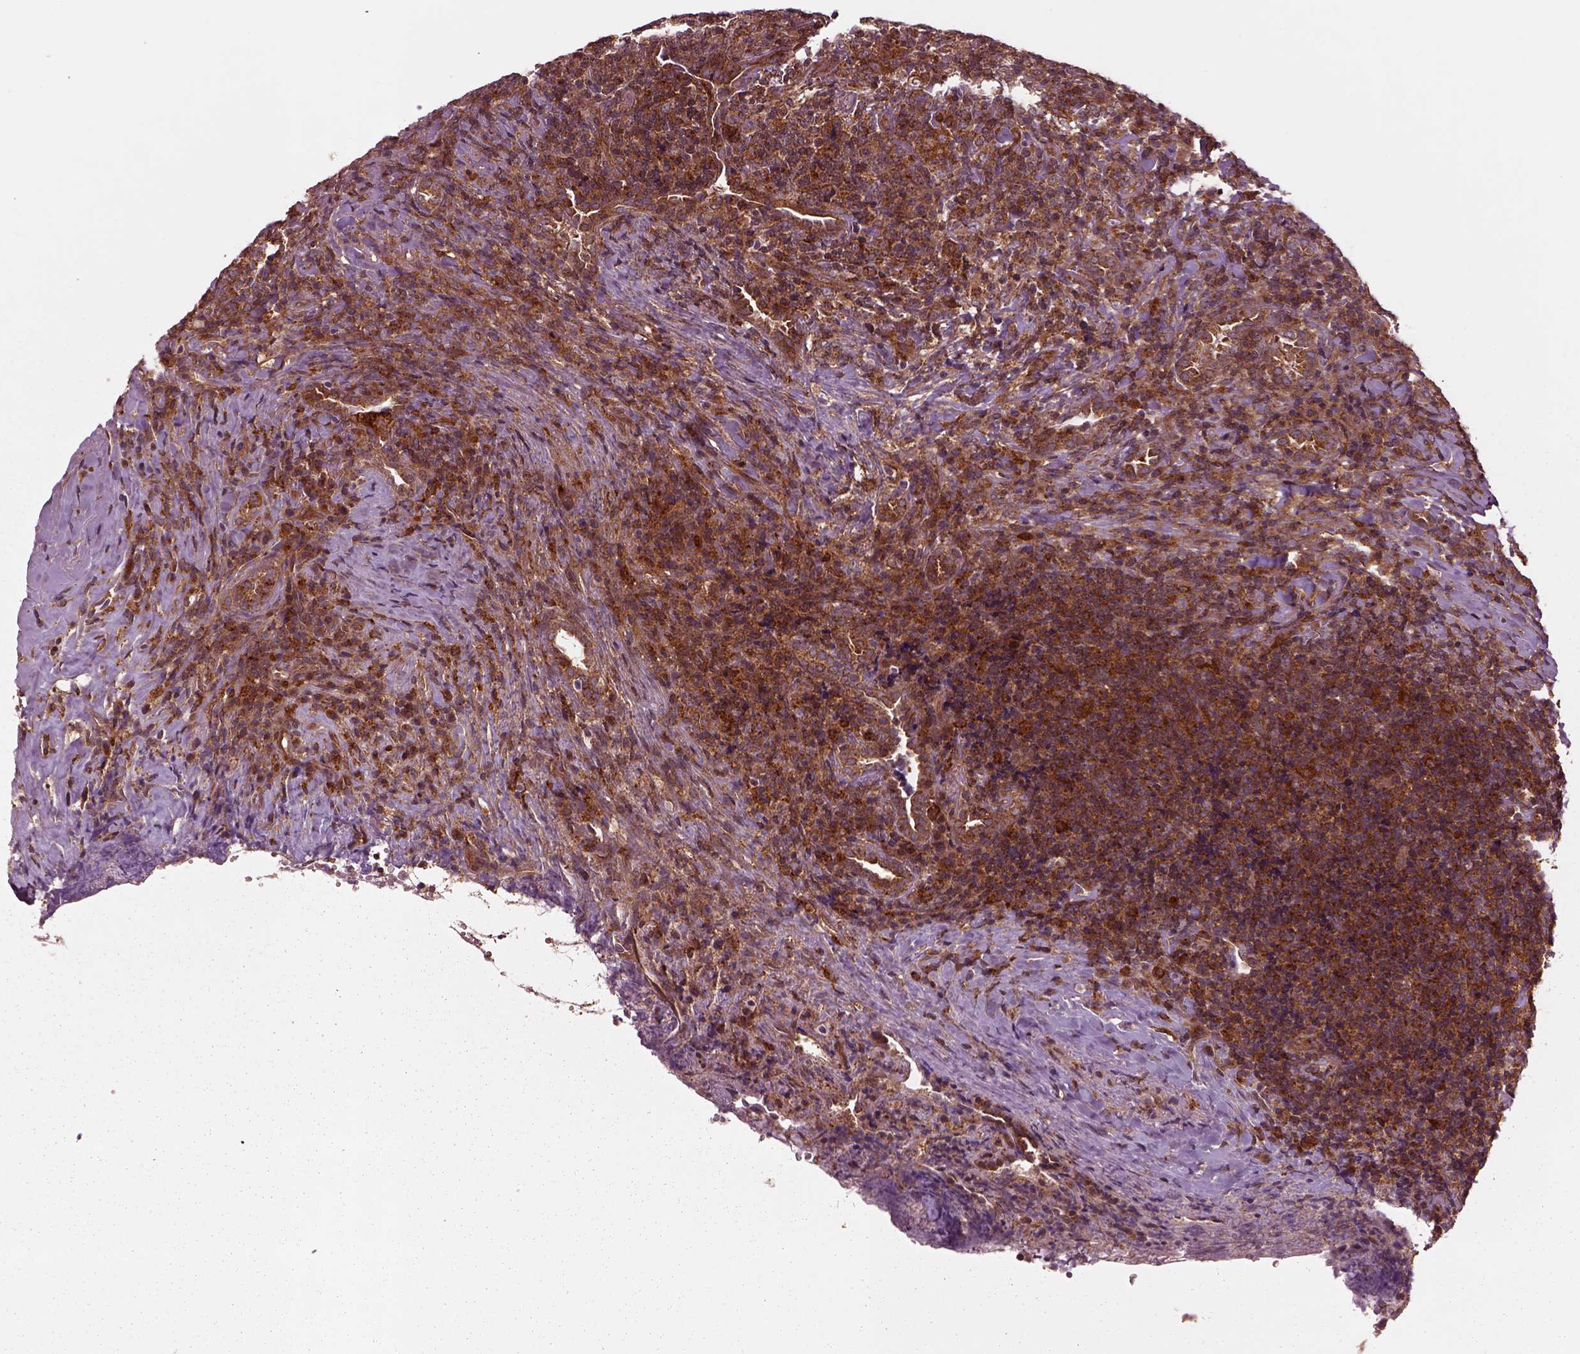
{"staining": {"intensity": "strong", "quantity": ">75%", "location": "cytoplasmic/membranous"}, "tissue": "lymphoma", "cell_type": "Tumor cells", "image_type": "cancer", "snomed": [{"axis": "morphology", "description": "Hodgkin's disease, NOS"}, {"axis": "topography", "description": "Lung"}], "caption": "IHC of human Hodgkin's disease reveals high levels of strong cytoplasmic/membranous positivity in approximately >75% of tumor cells.", "gene": "WASHC2A", "patient": {"sex": "male", "age": 17}}